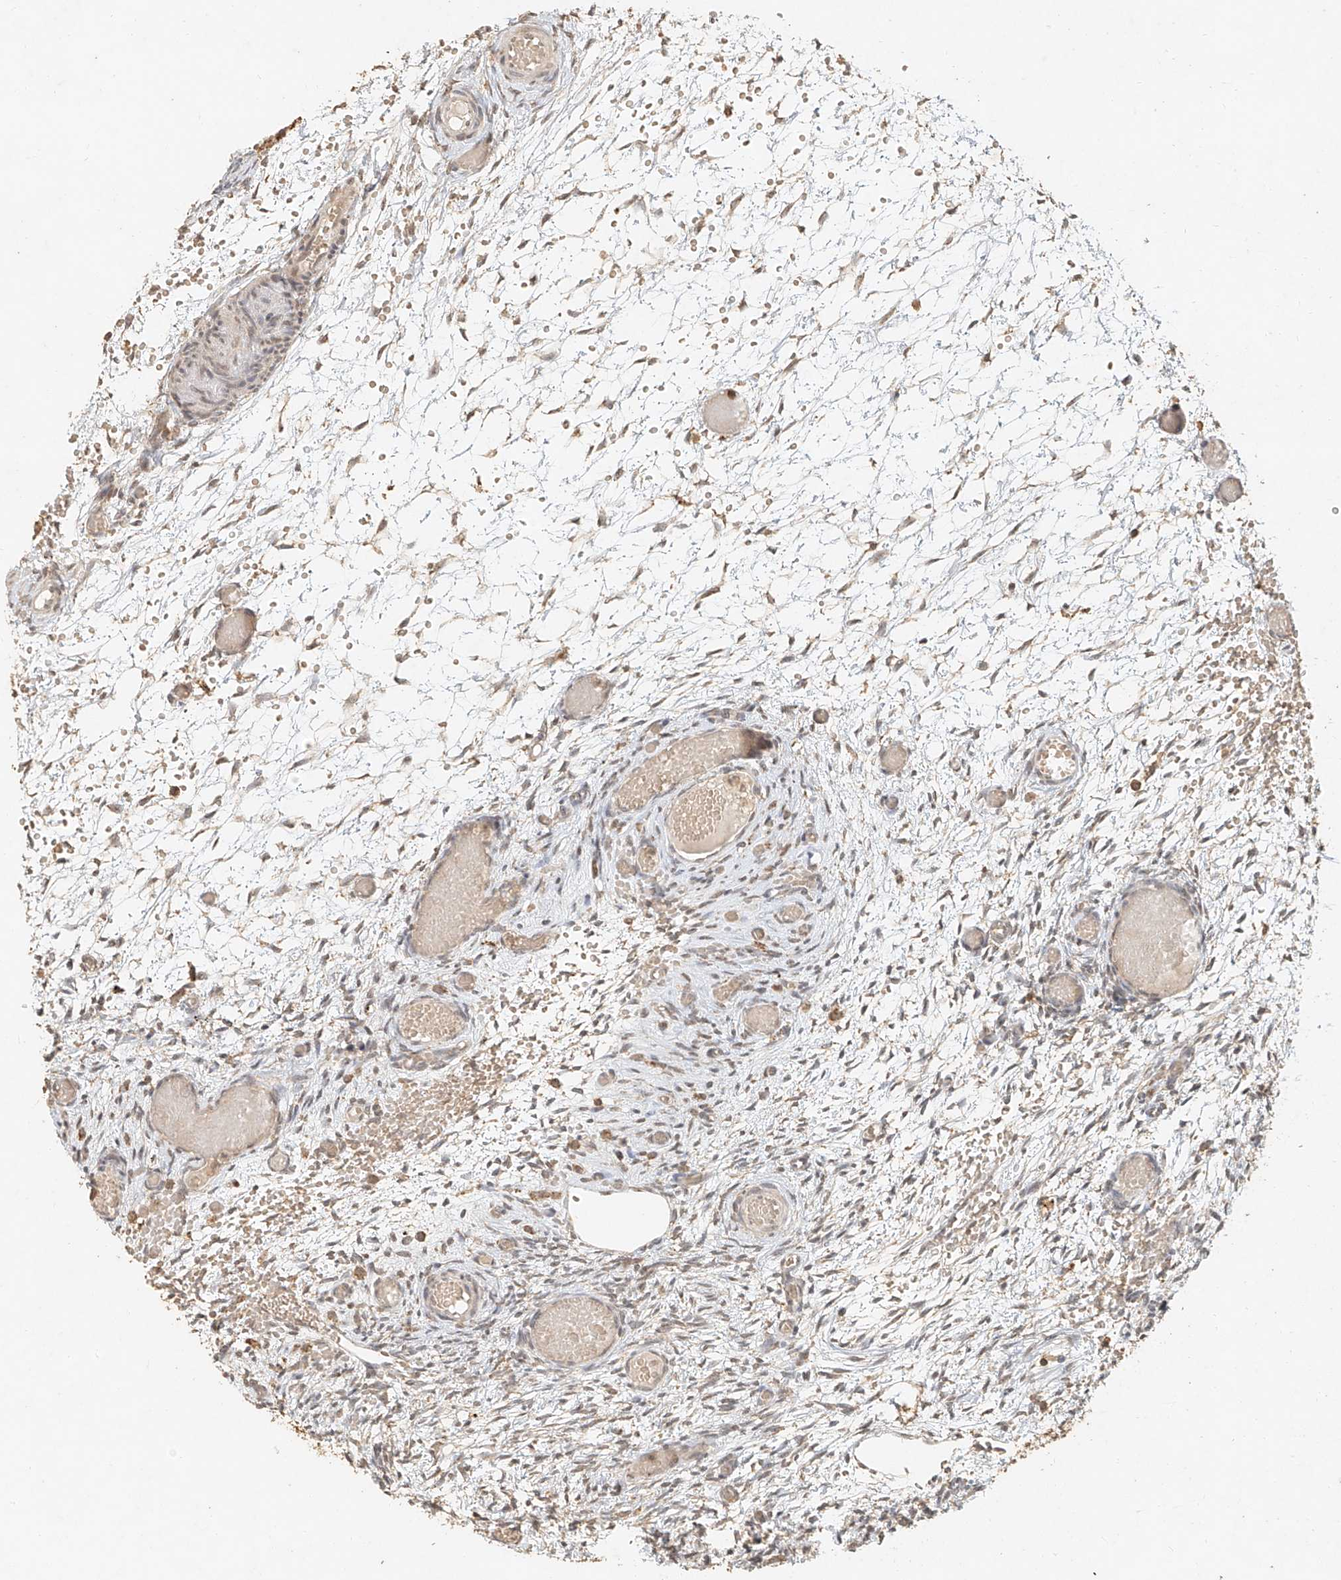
{"staining": {"intensity": "weak", "quantity": "25%-75%", "location": "nuclear"}, "tissue": "ovary", "cell_type": "Ovarian stroma cells", "image_type": "normal", "snomed": [{"axis": "morphology", "description": "Adenocarcinoma, NOS"}, {"axis": "topography", "description": "Endometrium"}], "caption": "Weak nuclear protein staining is identified in about 25%-75% of ovarian stroma cells in ovary.", "gene": "CXorf58", "patient": {"sex": "female", "age": 32}}